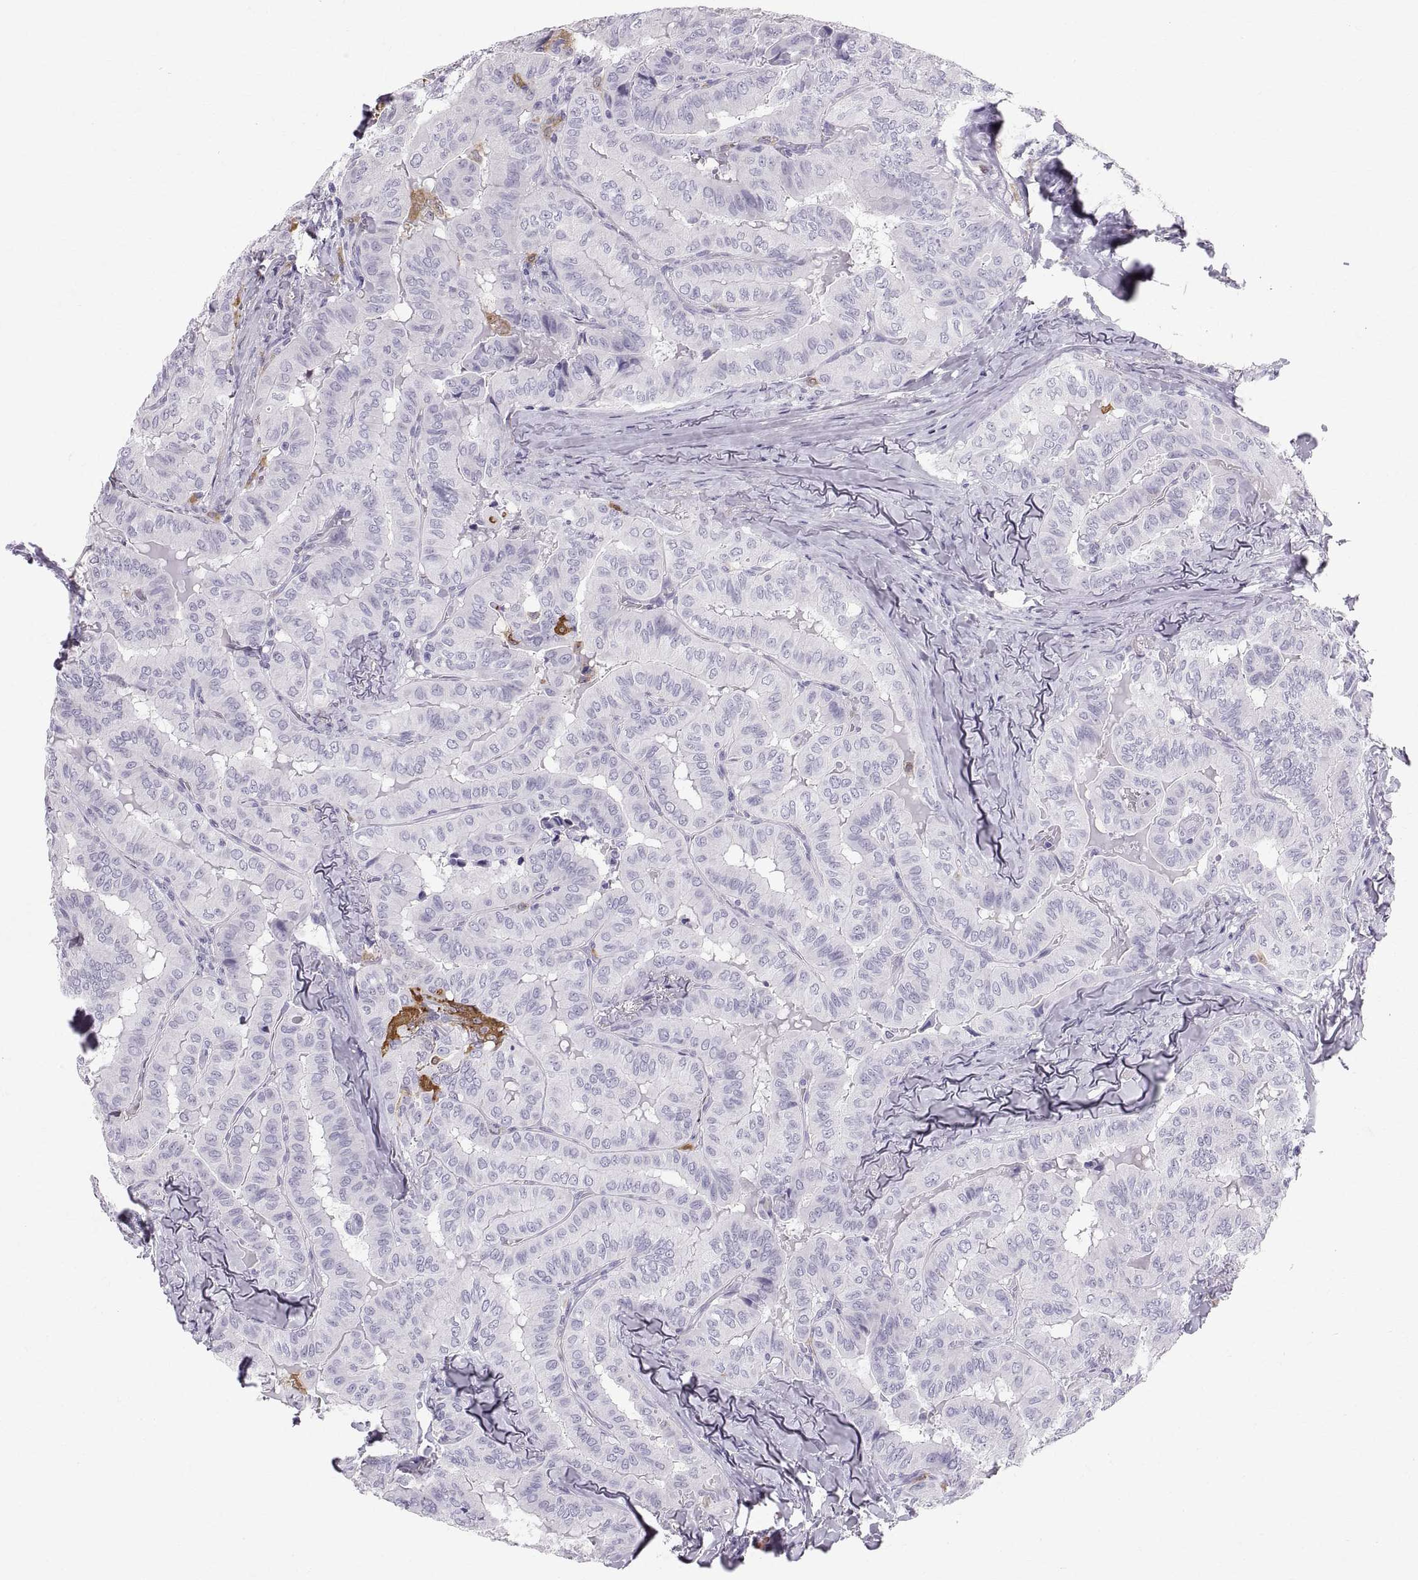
{"staining": {"intensity": "negative", "quantity": "none", "location": "none"}, "tissue": "thyroid cancer", "cell_type": "Tumor cells", "image_type": "cancer", "snomed": [{"axis": "morphology", "description": "Papillary adenocarcinoma, NOS"}, {"axis": "topography", "description": "Thyroid gland"}], "caption": "The photomicrograph demonstrates no staining of tumor cells in thyroid papillary adenocarcinoma. (Immunohistochemistry (ihc), brightfield microscopy, high magnification).", "gene": "SLC22A6", "patient": {"sex": "female", "age": 68}}